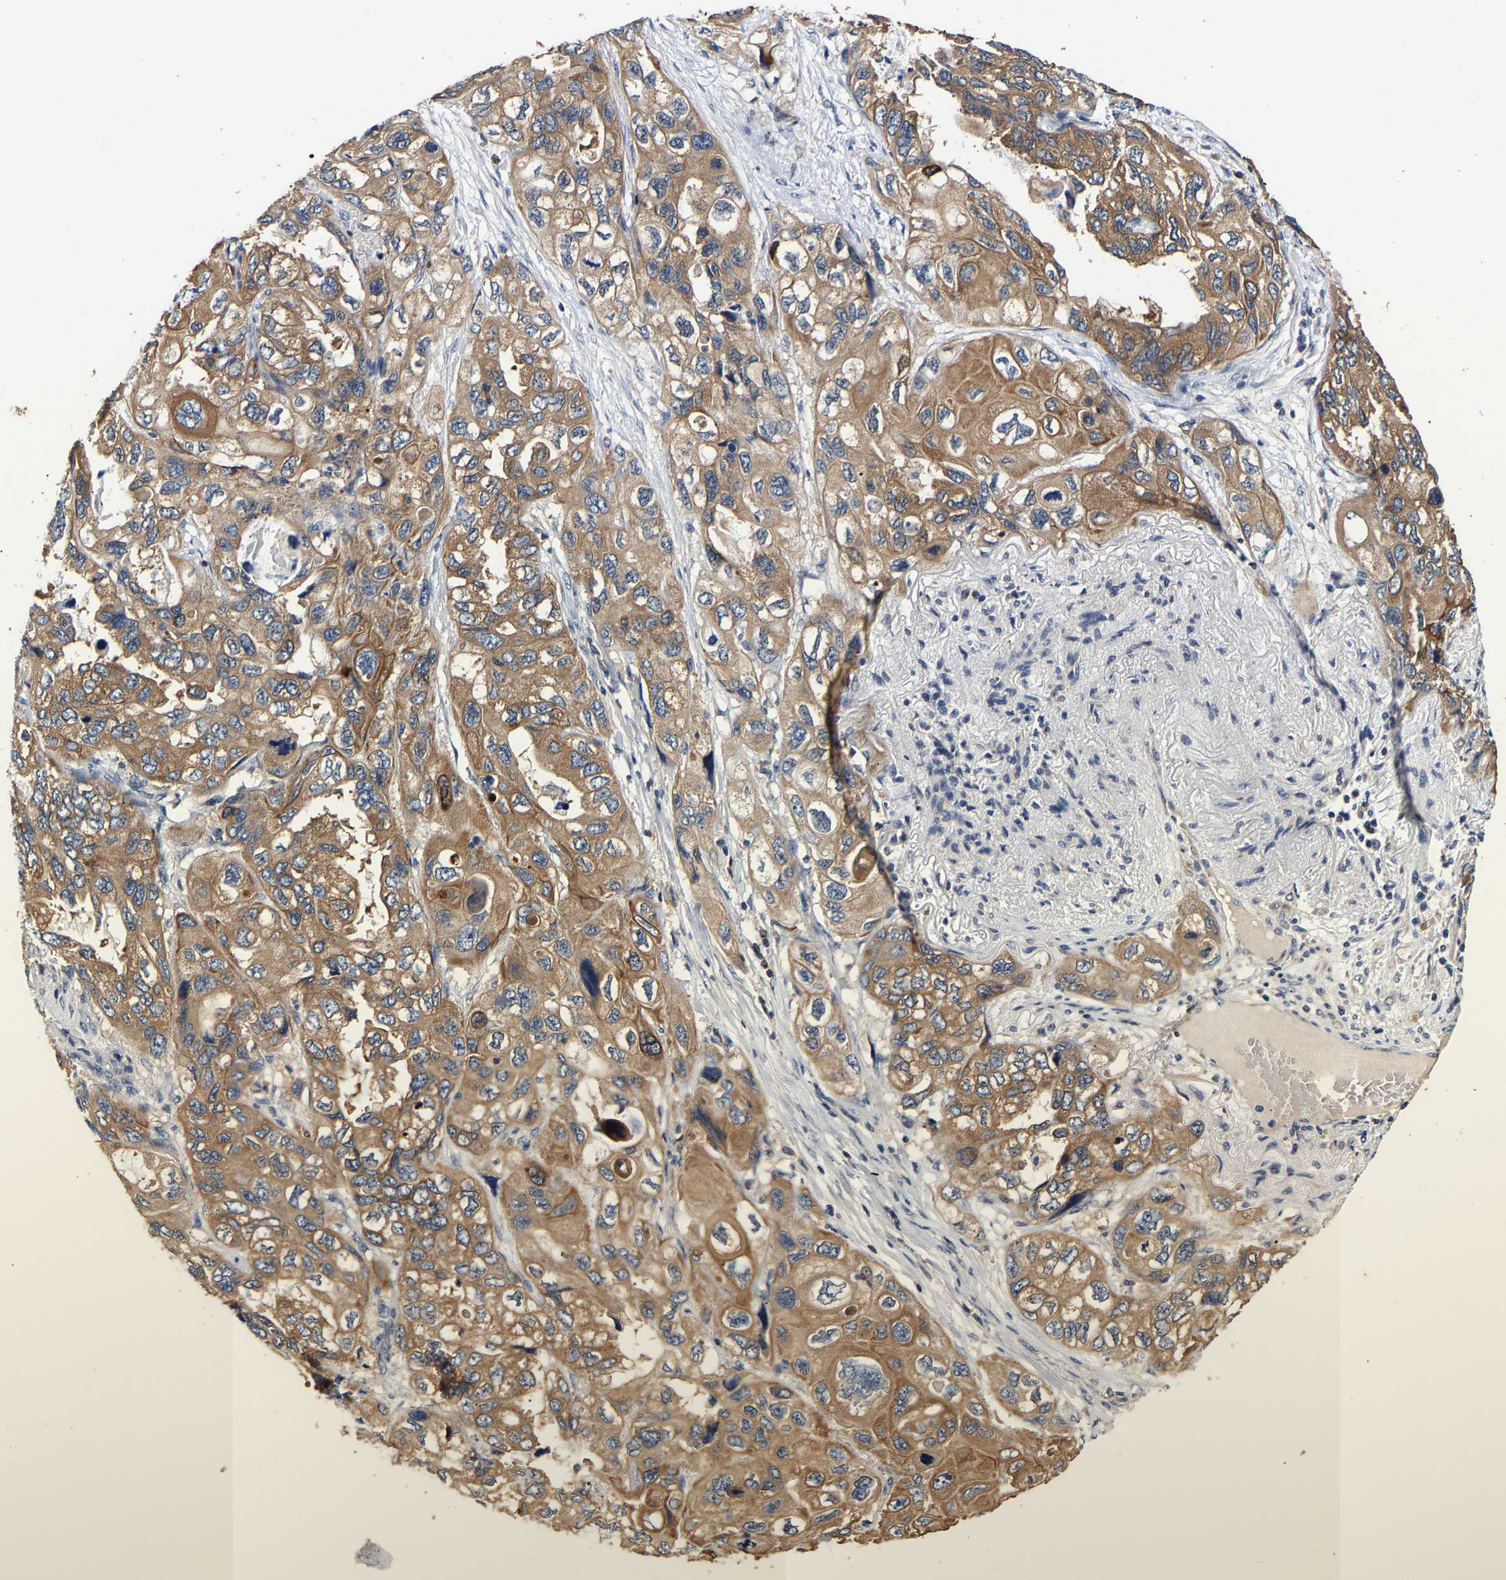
{"staining": {"intensity": "moderate", "quantity": ">75%", "location": "cytoplasmic/membranous"}, "tissue": "lung cancer", "cell_type": "Tumor cells", "image_type": "cancer", "snomed": [{"axis": "morphology", "description": "Squamous cell carcinoma, NOS"}, {"axis": "topography", "description": "Lung"}], "caption": "Human lung cancer stained with a protein marker displays moderate staining in tumor cells.", "gene": "LRBA", "patient": {"sex": "female", "age": 73}}